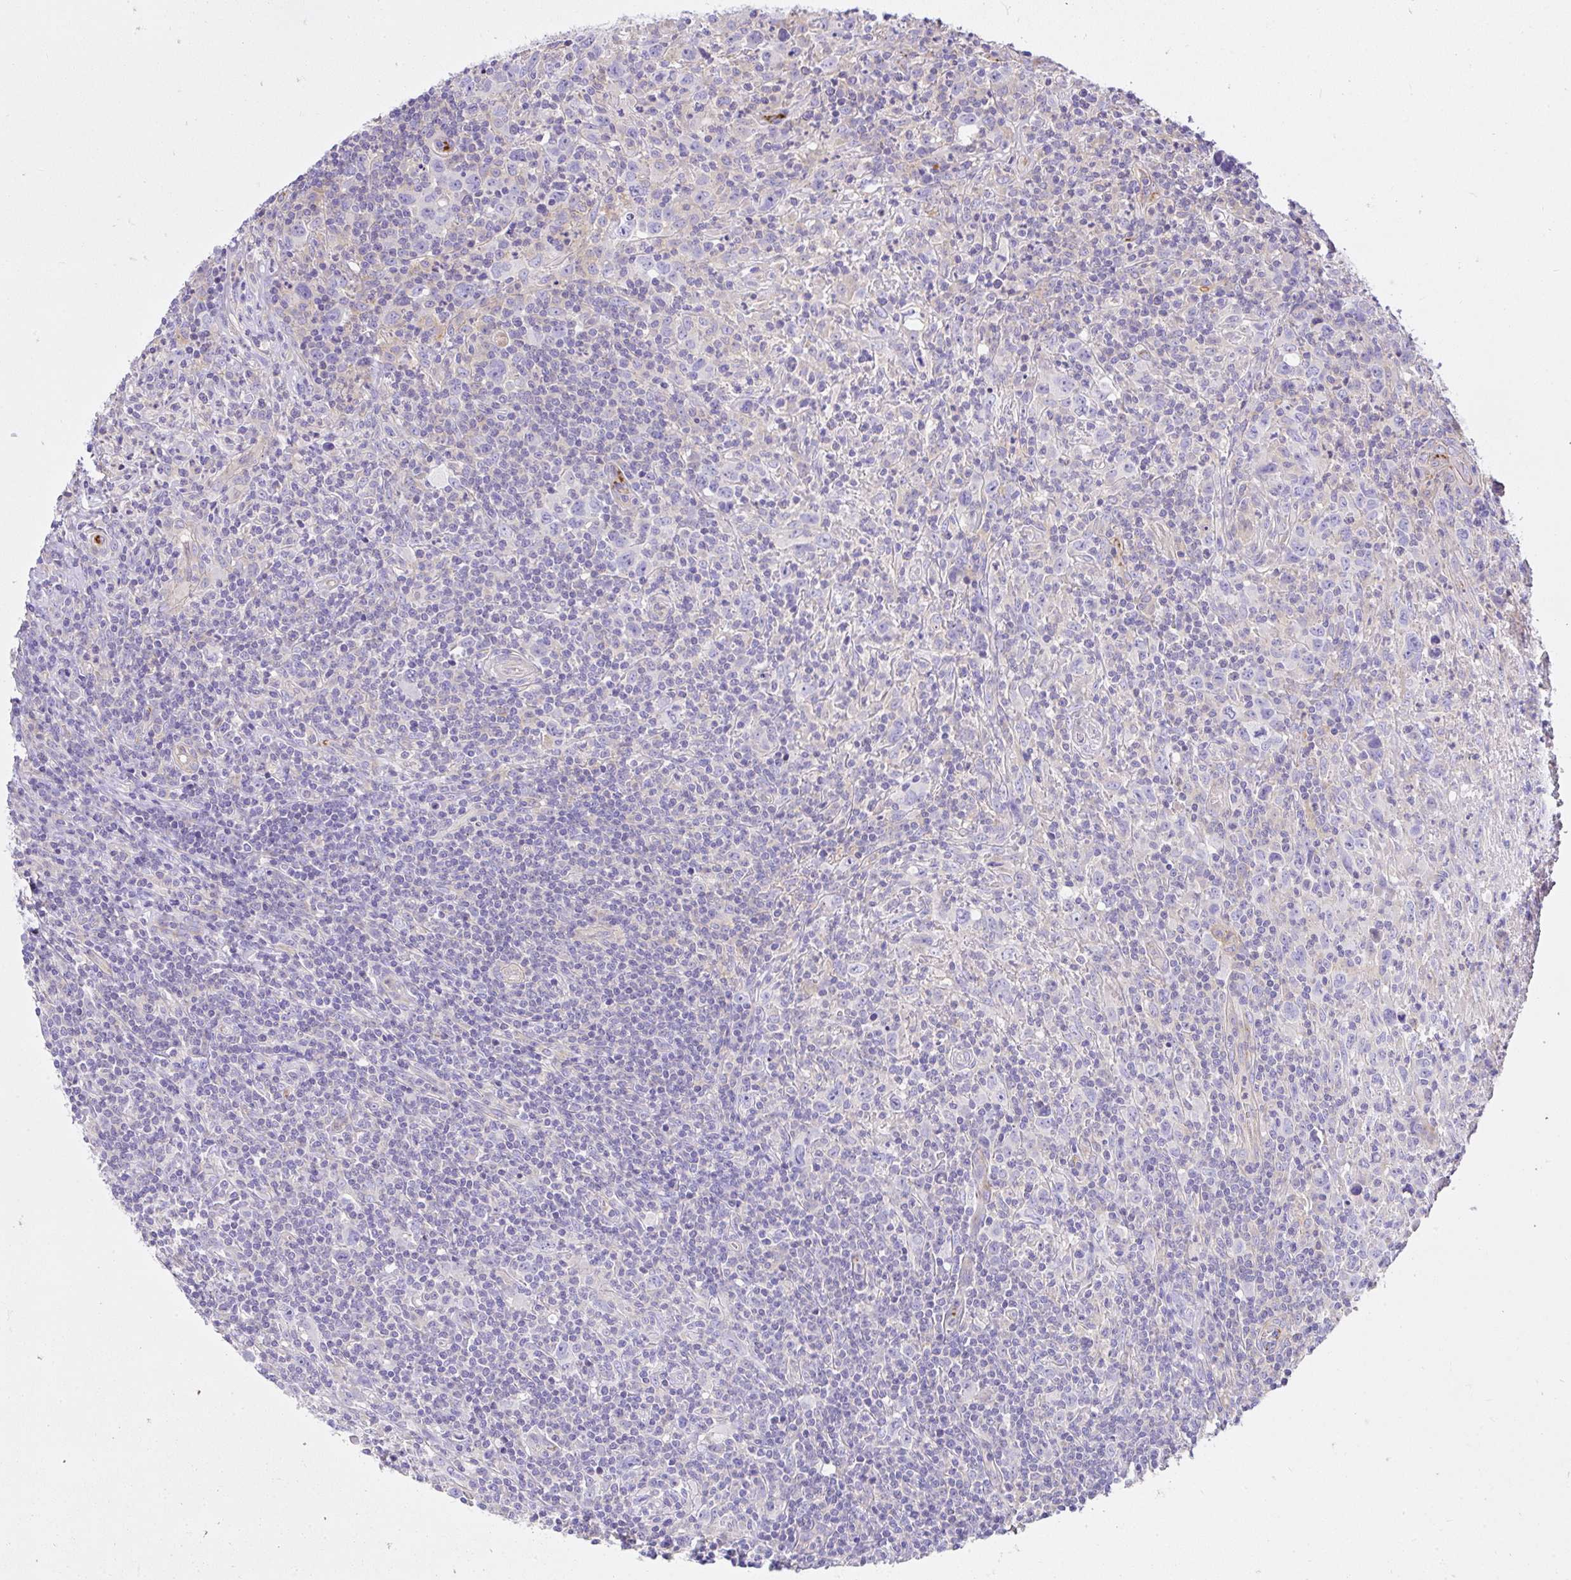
{"staining": {"intensity": "negative", "quantity": "none", "location": "none"}, "tissue": "lymphoma", "cell_type": "Tumor cells", "image_type": "cancer", "snomed": [{"axis": "morphology", "description": "Hodgkin's disease, NOS"}, {"axis": "topography", "description": "Lymph node"}], "caption": "High magnification brightfield microscopy of Hodgkin's disease stained with DAB (brown) and counterstained with hematoxylin (blue): tumor cells show no significant positivity.", "gene": "CCDC142", "patient": {"sex": "female", "age": 18}}